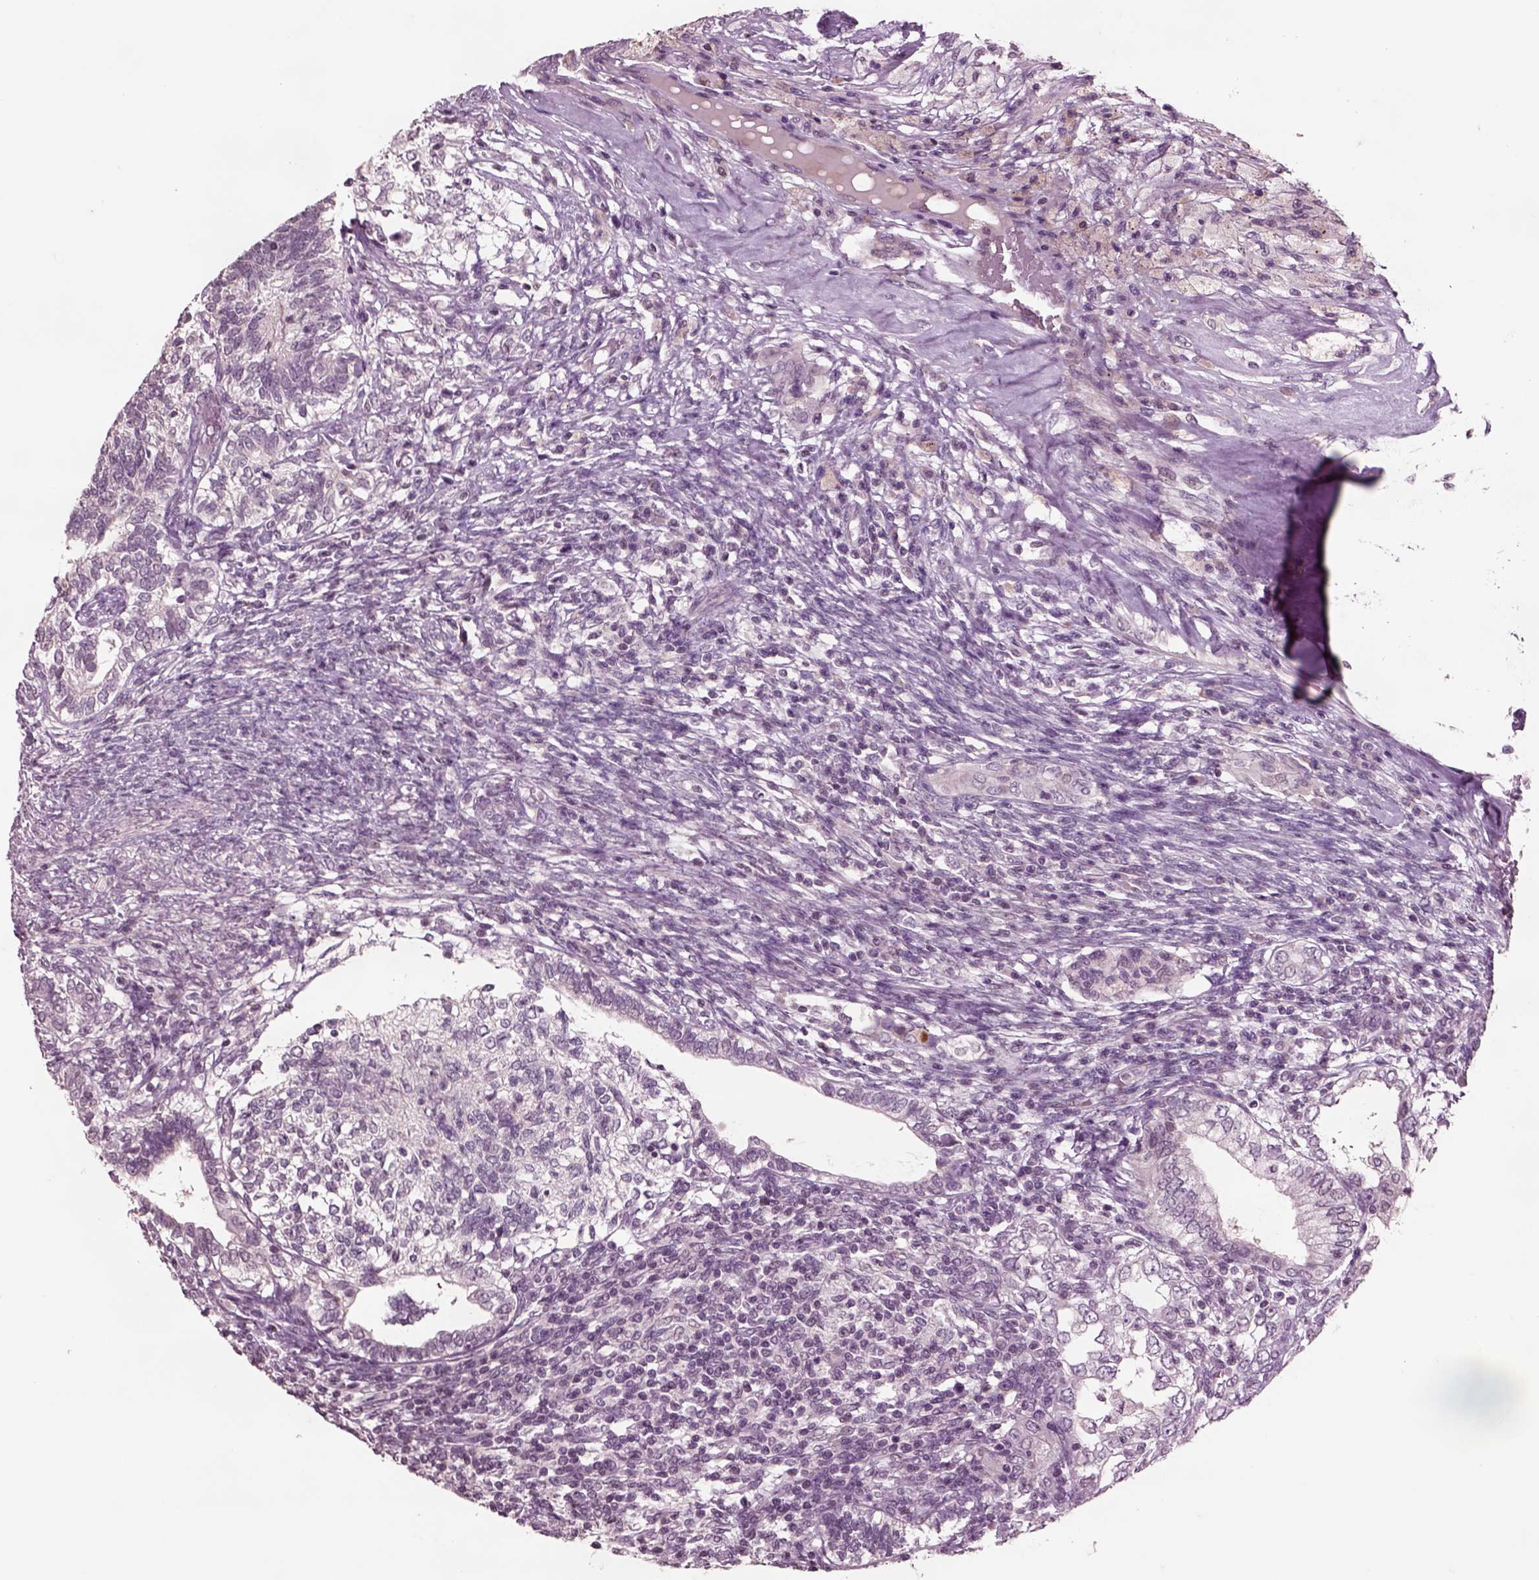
{"staining": {"intensity": "negative", "quantity": "none", "location": "none"}, "tissue": "testis cancer", "cell_type": "Tumor cells", "image_type": "cancer", "snomed": [{"axis": "morphology", "description": "Seminoma, NOS"}, {"axis": "morphology", "description": "Carcinoma, Embryonal, NOS"}, {"axis": "topography", "description": "Testis"}], "caption": "This image is of testis cancer (embryonal carcinoma) stained with immunohistochemistry to label a protein in brown with the nuclei are counter-stained blue. There is no positivity in tumor cells. (DAB (3,3'-diaminobenzidine) immunohistochemistry (IHC) with hematoxylin counter stain).", "gene": "CHGB", "patient": {"sex": "male", "age": 41}}